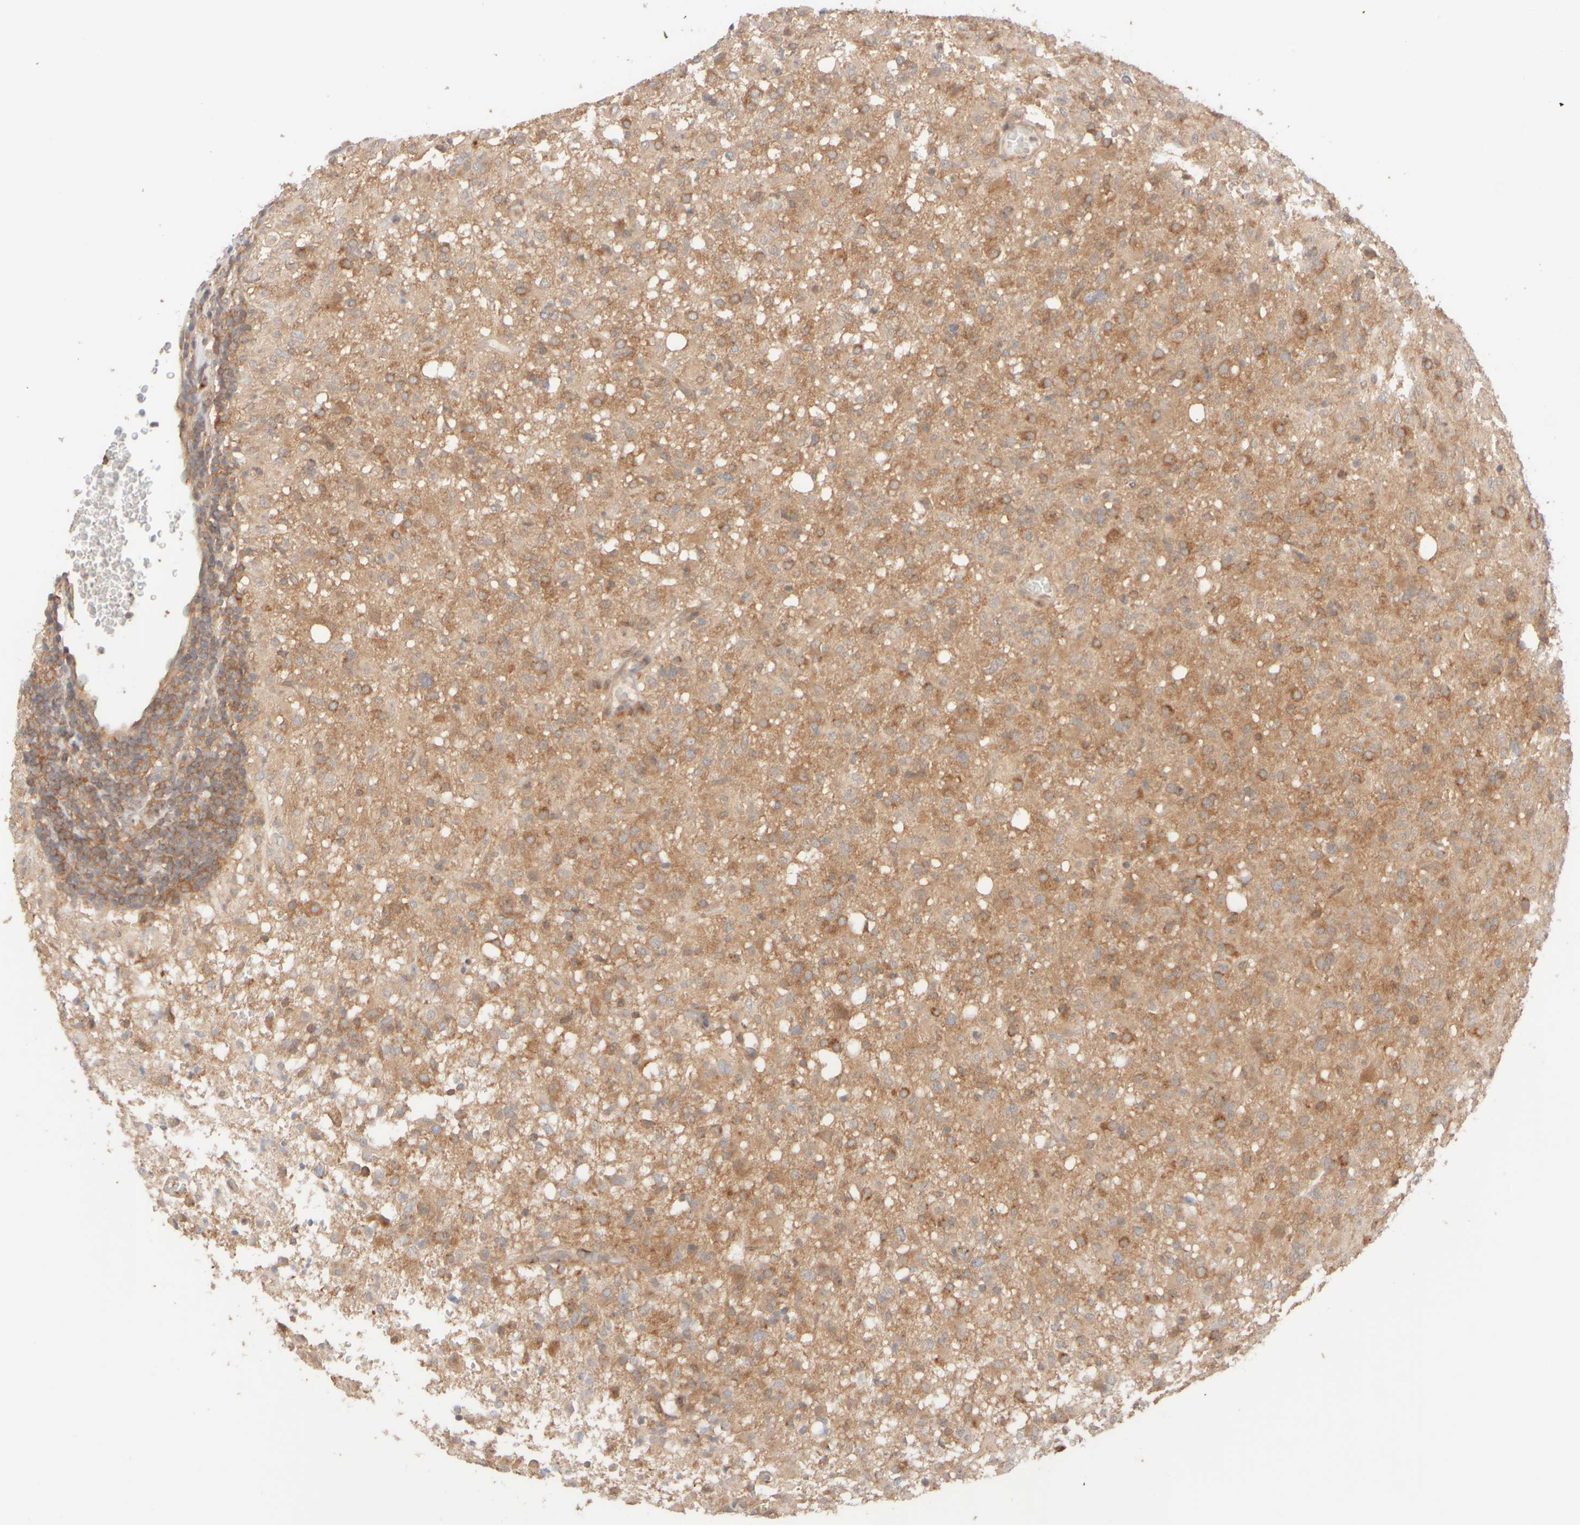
{"staining": {"intensity": "moderate", "quantity": ">75%", "location": "cytoplasmic/membranous"}, "tissue": "glioma", "cell_type": "Tumor cells", "image_type": "cancer", "snomed": [{"axis": "morphology", "description": "Glioma, malignant, High grade"}, {"axis": "topography", "description": "Brain"}], "caption": "Moderate cytoplasmic/membranous expression for a protein is identified in approximately >75% of tumor cells of malignant glioma (high-grade) using immunohistochemistry (IHC).", "gene": "RABEP1", "patient": {"sex": "female", "age": 57}}